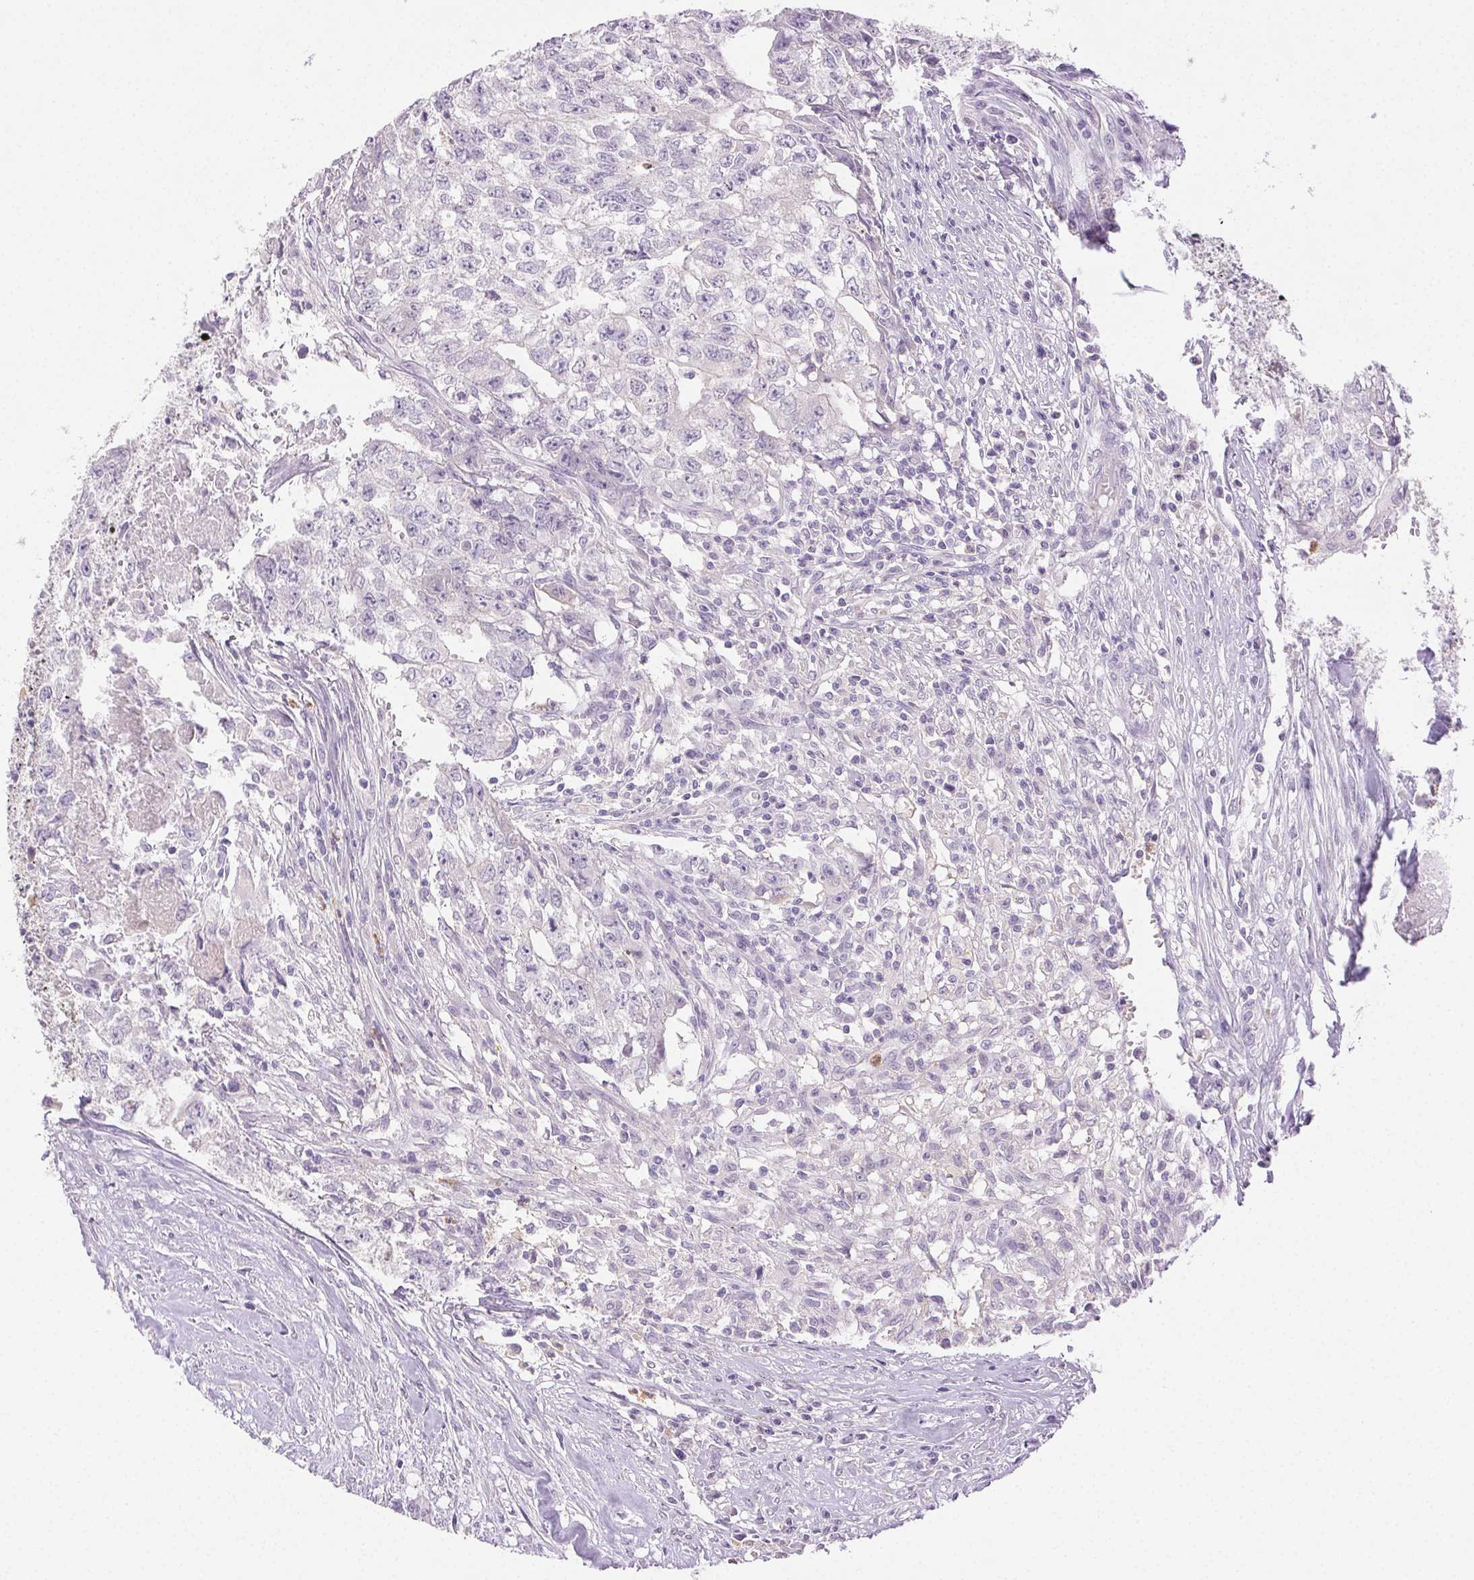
{"staining": {"intensity": "negative", "quantity": "none", "location": "none"}, "tissue": "testis cancer", "cell_type": "Tumor cells", "image_type": "cancer", "snomed": [{"axis": "morphology", "description": "Carcinoma, Embryonal, NOS"}, {"axis": "morphology", "description": "Teratoma, malignant, NOS"}, {"axis": "topography", "description": "Testis"}], "caption": "DAB (3,3'-diaminobenzidine) immunohistochemical staining of human embryonal carcinoma (testis) shows no significant staining in tumor cells.", "gene": "EMX2", "patient": {"sex": "male", "age": 24}}